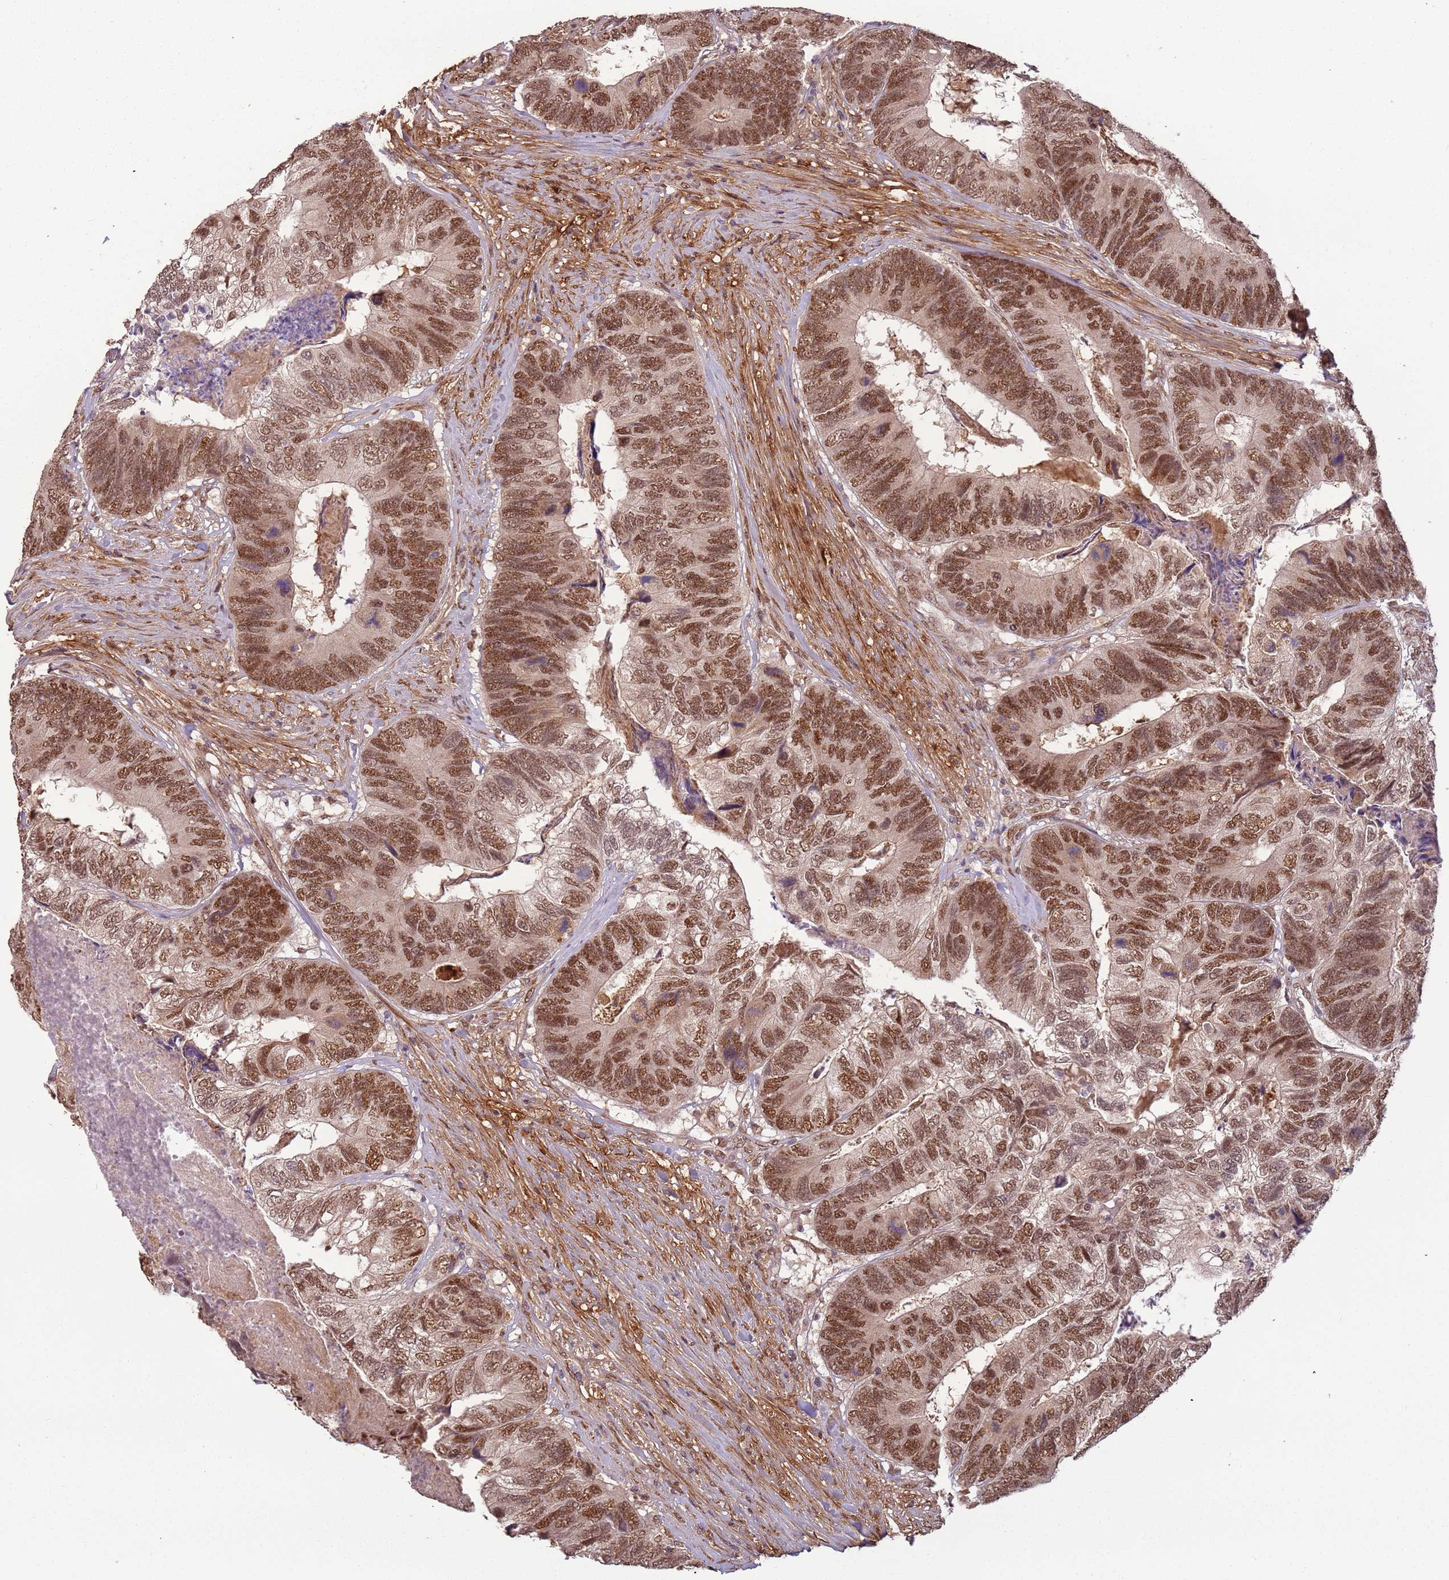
{"staining": {"intensity": "moderate", "quantity": ">75%", "location": "nuclear"}, "tissue": "colorectal cancer", "cell_type": "Tumor cells", "image_type": "cancer", "snomed": [{"axis": "morphology", "description": "Adenocarcinoma, NOS"}, {"axis": "topography", "description": "Colon"}], "caption": "DAB immunohistochemical staining of human colorectal cancer demonstrates moderate nuclear protein expression in approximately >75% of tumor cells. Ihc stains the protein in brown and the nuclei are stained blue.", "gene": "POLR3H", "patient": {"sex": "female", "age": 67}}